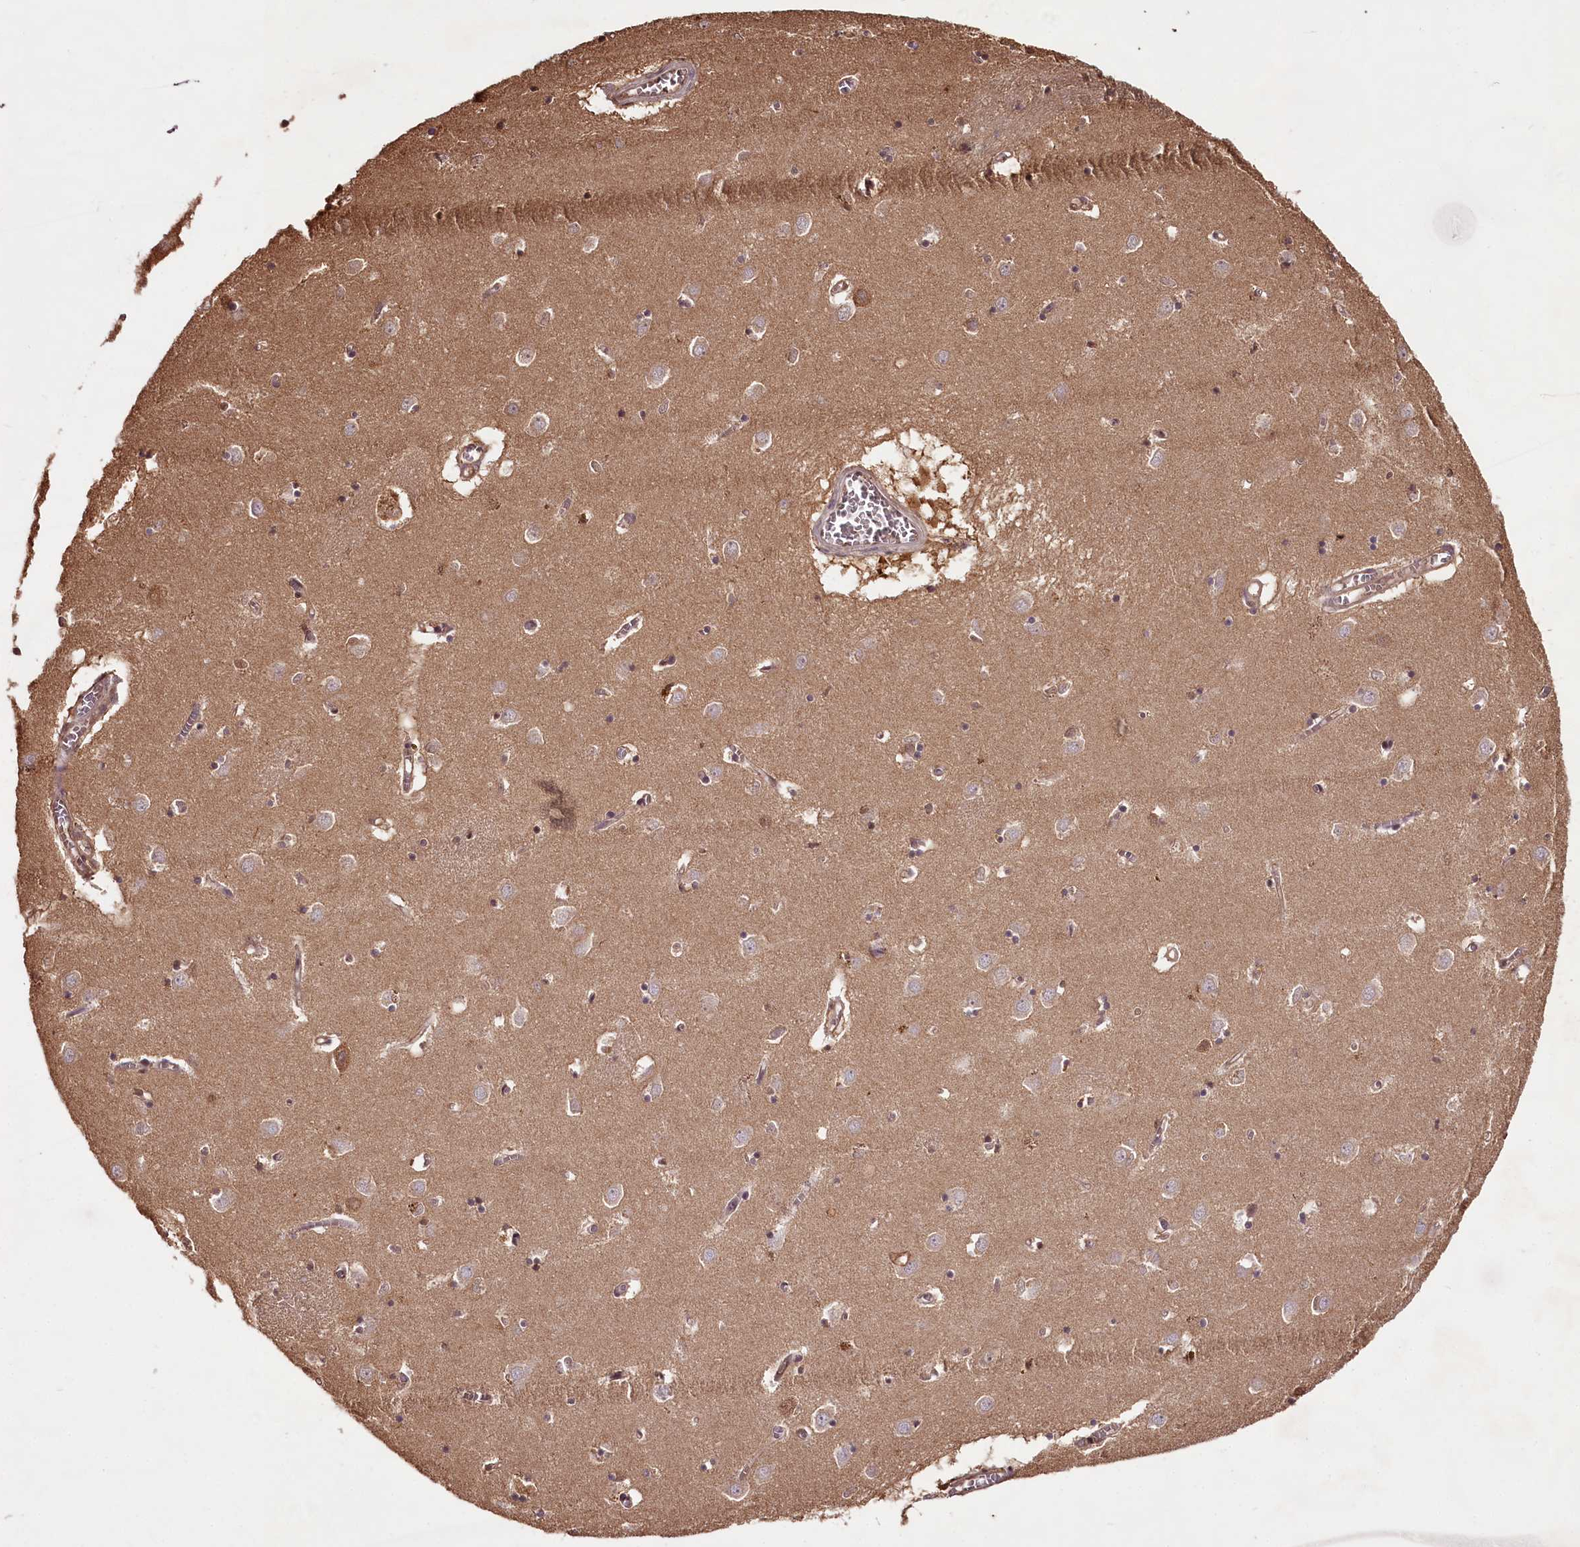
{"staining": {"intensity": "moderate", "quantity": "<25%", "location": "cytoplasmic/membranous,nuclear"}, "tissue": "caudate", "cell_type": "Glial cells", "image_type": "normal", "snomed": [{"axis": "morphology", "description": "Normal tissue, NOS"}, {"axis": "topography", "description": "Lateral ventricle wall"}], "caption": "Immunohistochemistry photomicrograph of unremarkable caudate: caudate stained using immunohistochemistry (IHC) exhibits low levels of moderate protein expression localized specifically in the cytoplasmic/membranous,nuclear of glial cells, appearing as a cytoplasmic/membranous,nuclear brown color.", "gene": "NPRL2", "patient": {"sex": "male", "age": 70}}